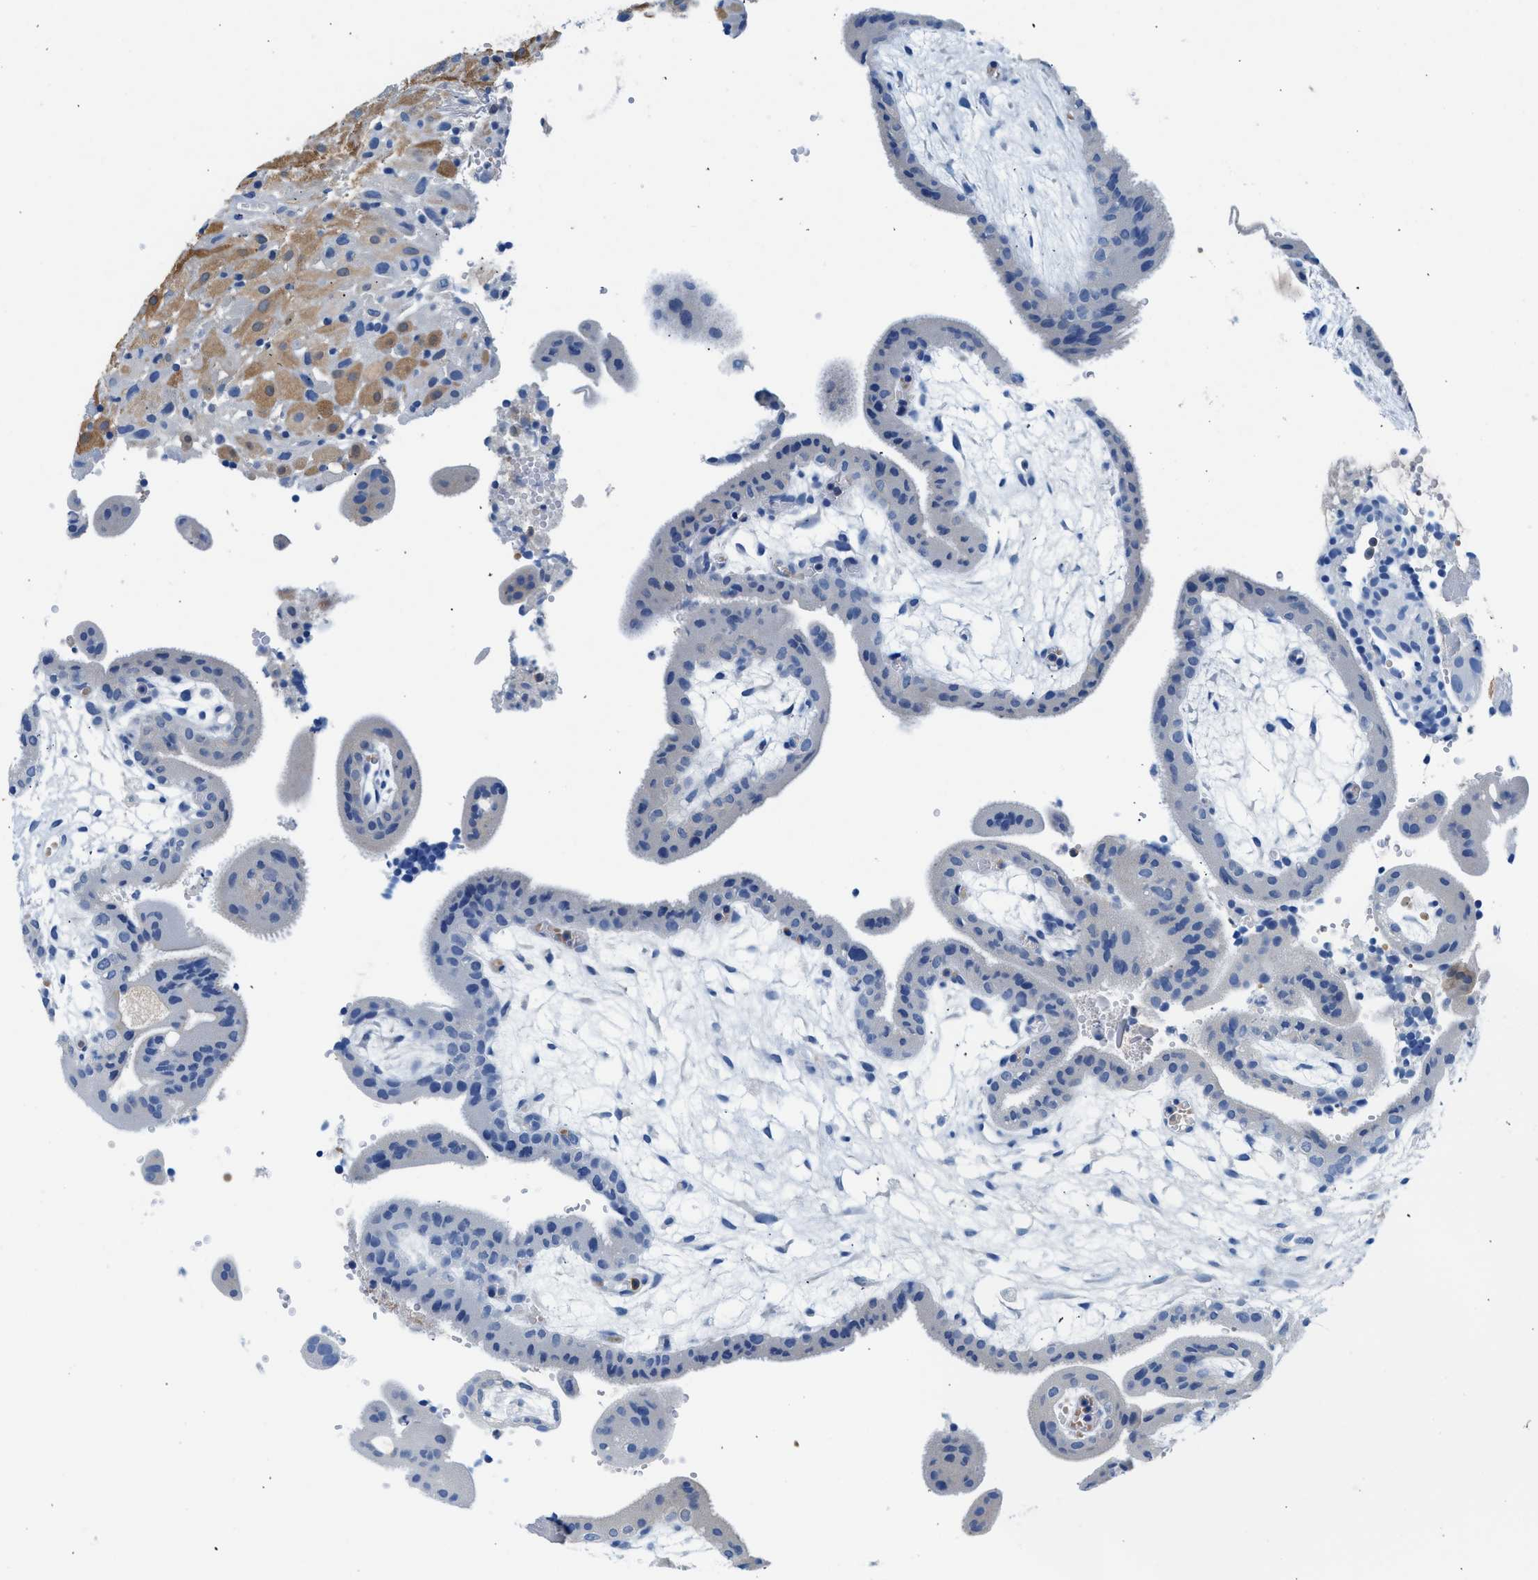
{"staining": {"intensity": "moderate", "quantity": "25%-75%", "location": "cytoplasmic/membranous"}, "tissue": "placenta", "cell_type": "Decidual cells", "image_type": "normal", "snomed": [{"axis": "morphology", "description": "Normal tissue, NOS"}, {"axis": "topography", "description": "Placenta"}], "caption": "Decidual cells exhibit medium levels of moderate cytoplasmic/membranous staining in about 25%-75% of cells in normal human placenta. (Stains: DAB in brown, nuclei in blue, Microscopy: brightfield microscopy at high magnification).", "gene": "FADS6", "patient": {"sex": "female", "age": 18}}